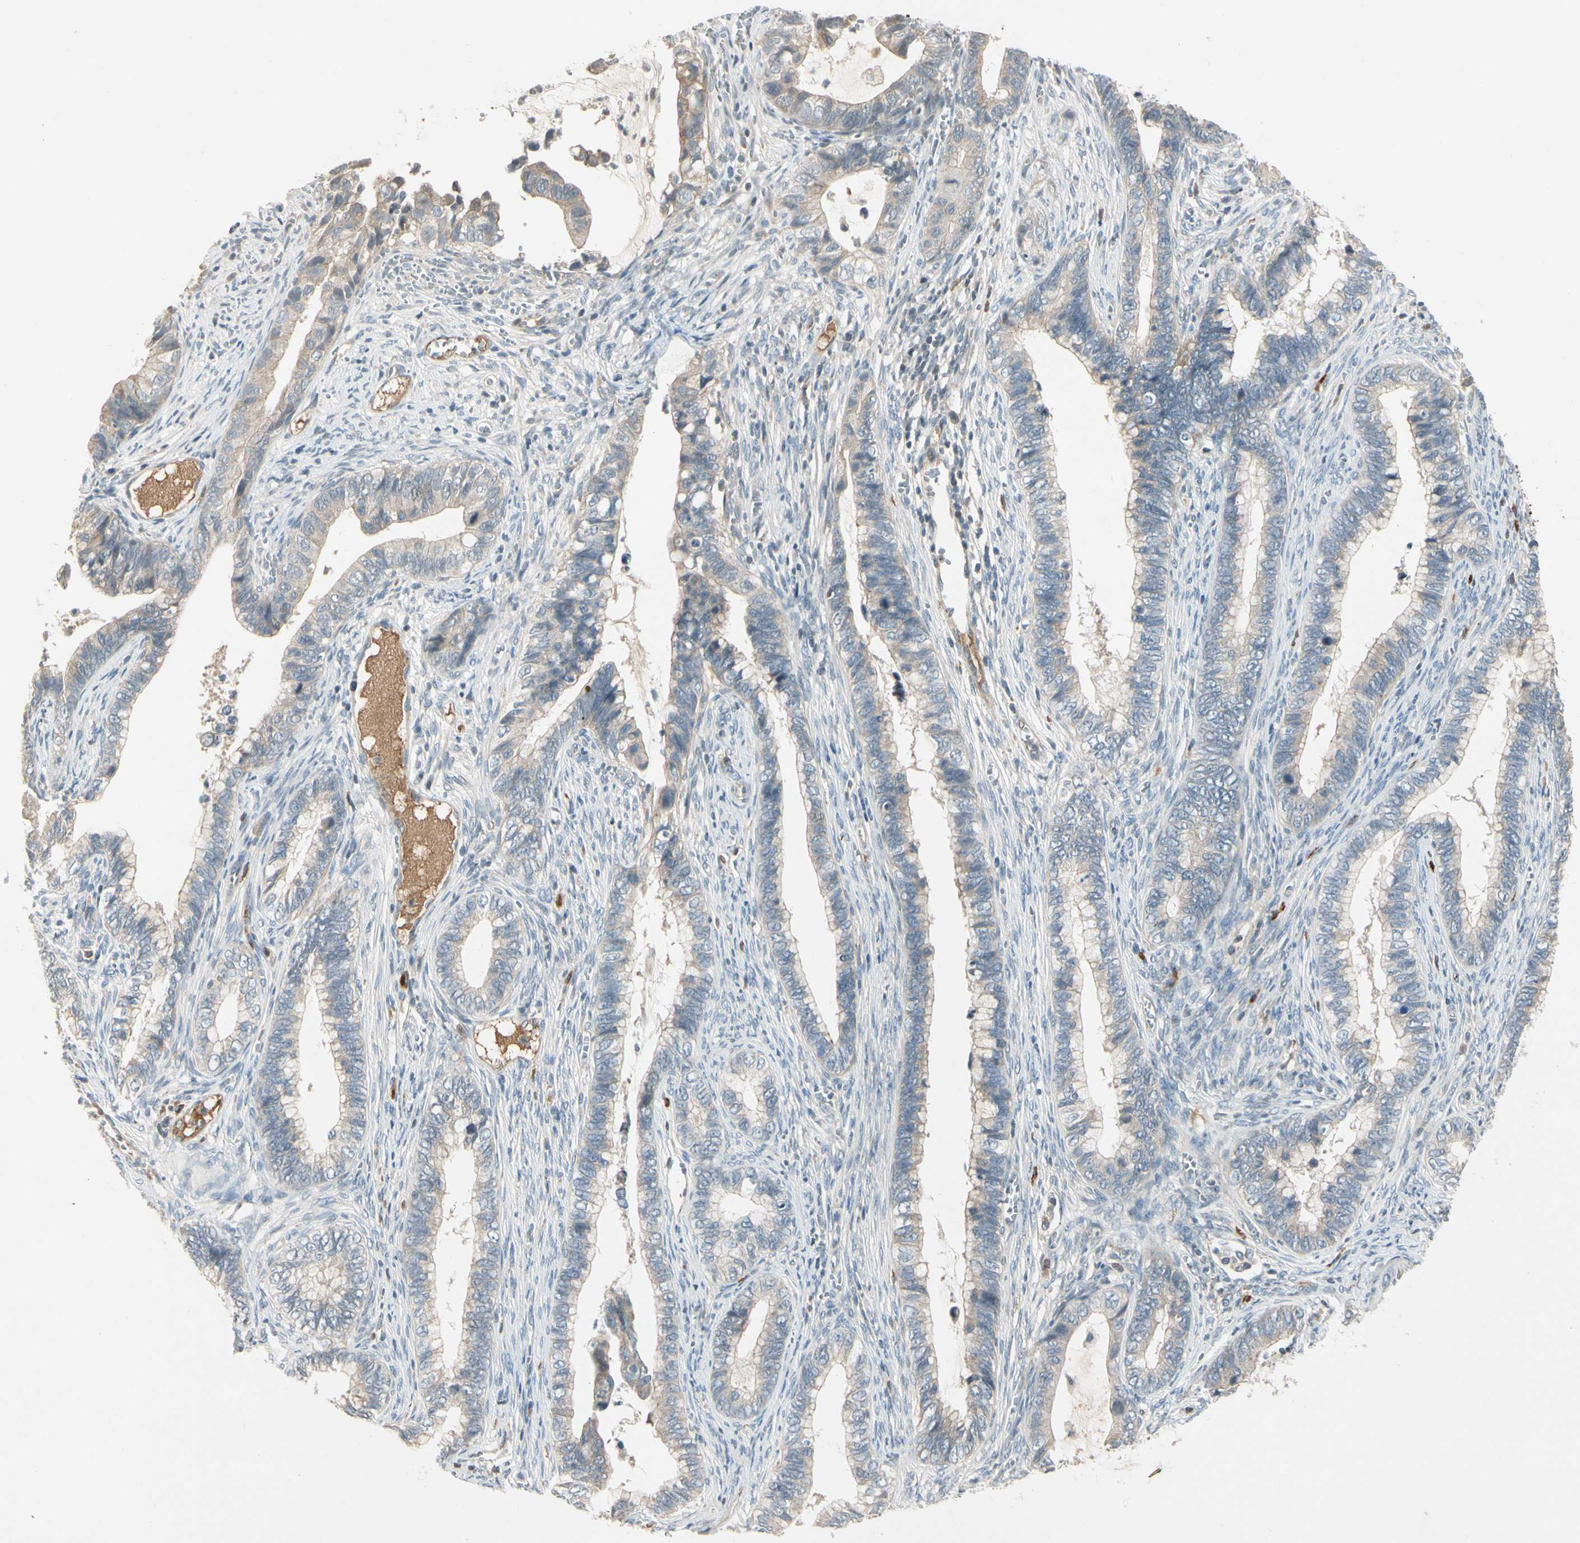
{"staining": {"intensity": "weak", "quantity": ">75%", "location": "cytoplasmic/membranous"}, "tissue": "cervical cancer", "cell_type": "Tumor cells", "image_type": "cancer", "snomed": [{"axis": "morphology", "description": "Adenocarcinoma, NOS"}, {"axis": "topography", "description": "Cervix"}], "caption": "Adenocarcinoma (cervical) stained for a protein shows weak cytoplasmic/membranous positivity in tumor cells.", "gene": "ICAM5", "patient": {"sex": "female", "age": 44}}